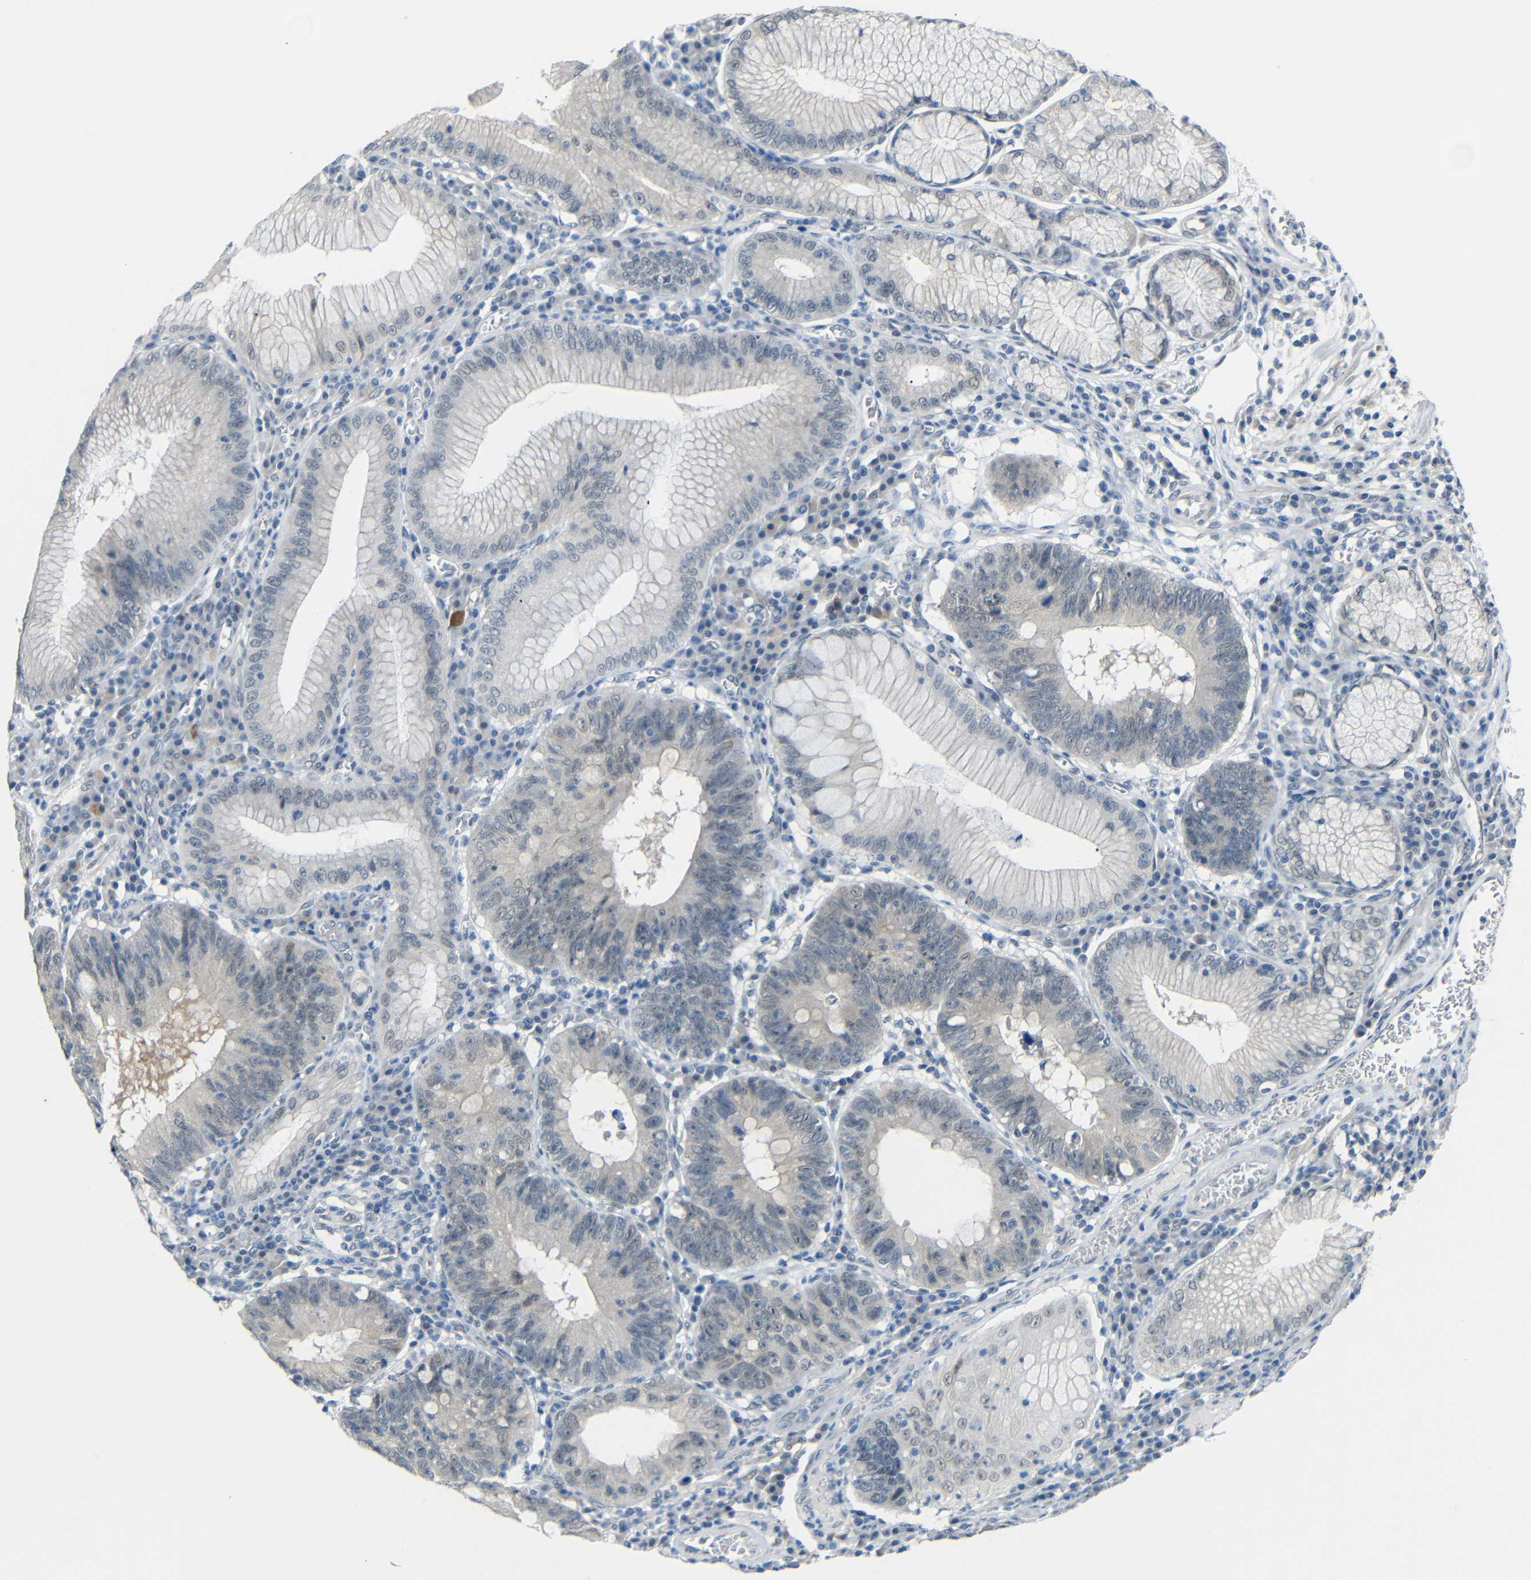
{"staining": {"intensity": "weak", "quantity": "<25%", "location": "nuclear"}, "tissue": "stomach cancer", "cell_type": "Tumor cells", "image_type": "cancer", "snomed": [{"axis": "morphology", "description": "Adenocarcinoma, NOS"}, {"axis": "topography", "description": "Stomach"}], "caption": "Protein analysis of adenocarcinoma (stomach) reveals no significant expression in tumor cells.", "gene": "GPR158", "patient": {"sex": "male", "age": 59}}